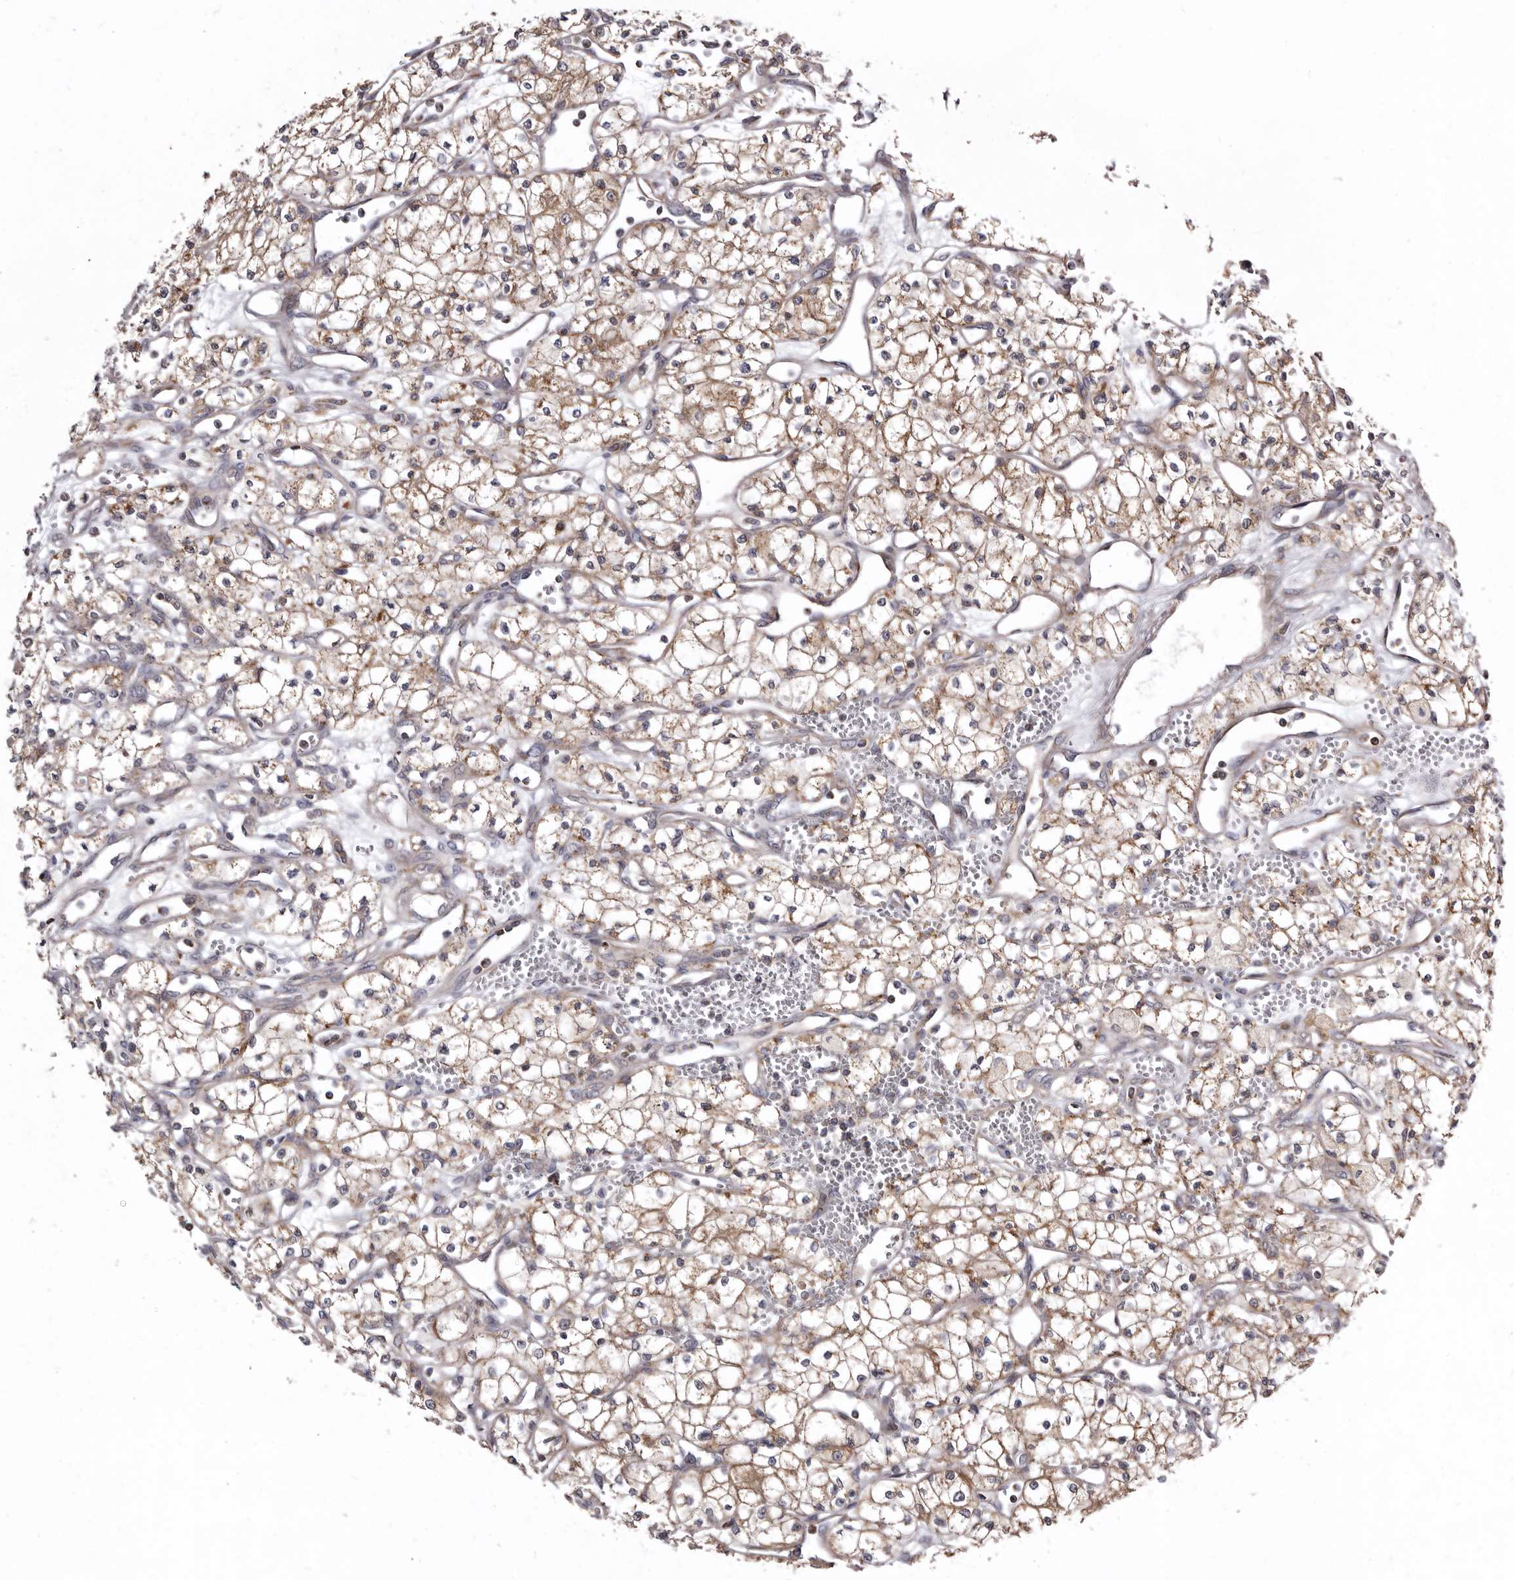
{"staining": {"intensity": "weak", "quantity": ">75%", "location": "cytoplasmic/membranous"}, "tissue": "renal cancer", "cell_type": "Tumor cells", "image_type": "cancer", "snomed": [{"axis": "morphology", "description": "Adenocarcinoma, NOS"}, {"axis": "topography", "description": "Kidney"}], "caption": "A brown stain labels weak cytoplasmic/membranous staining of a protein in renal cancer tumor cells.", "gene": "SMC4", "patient": {"sex": "male", "age": 59}}